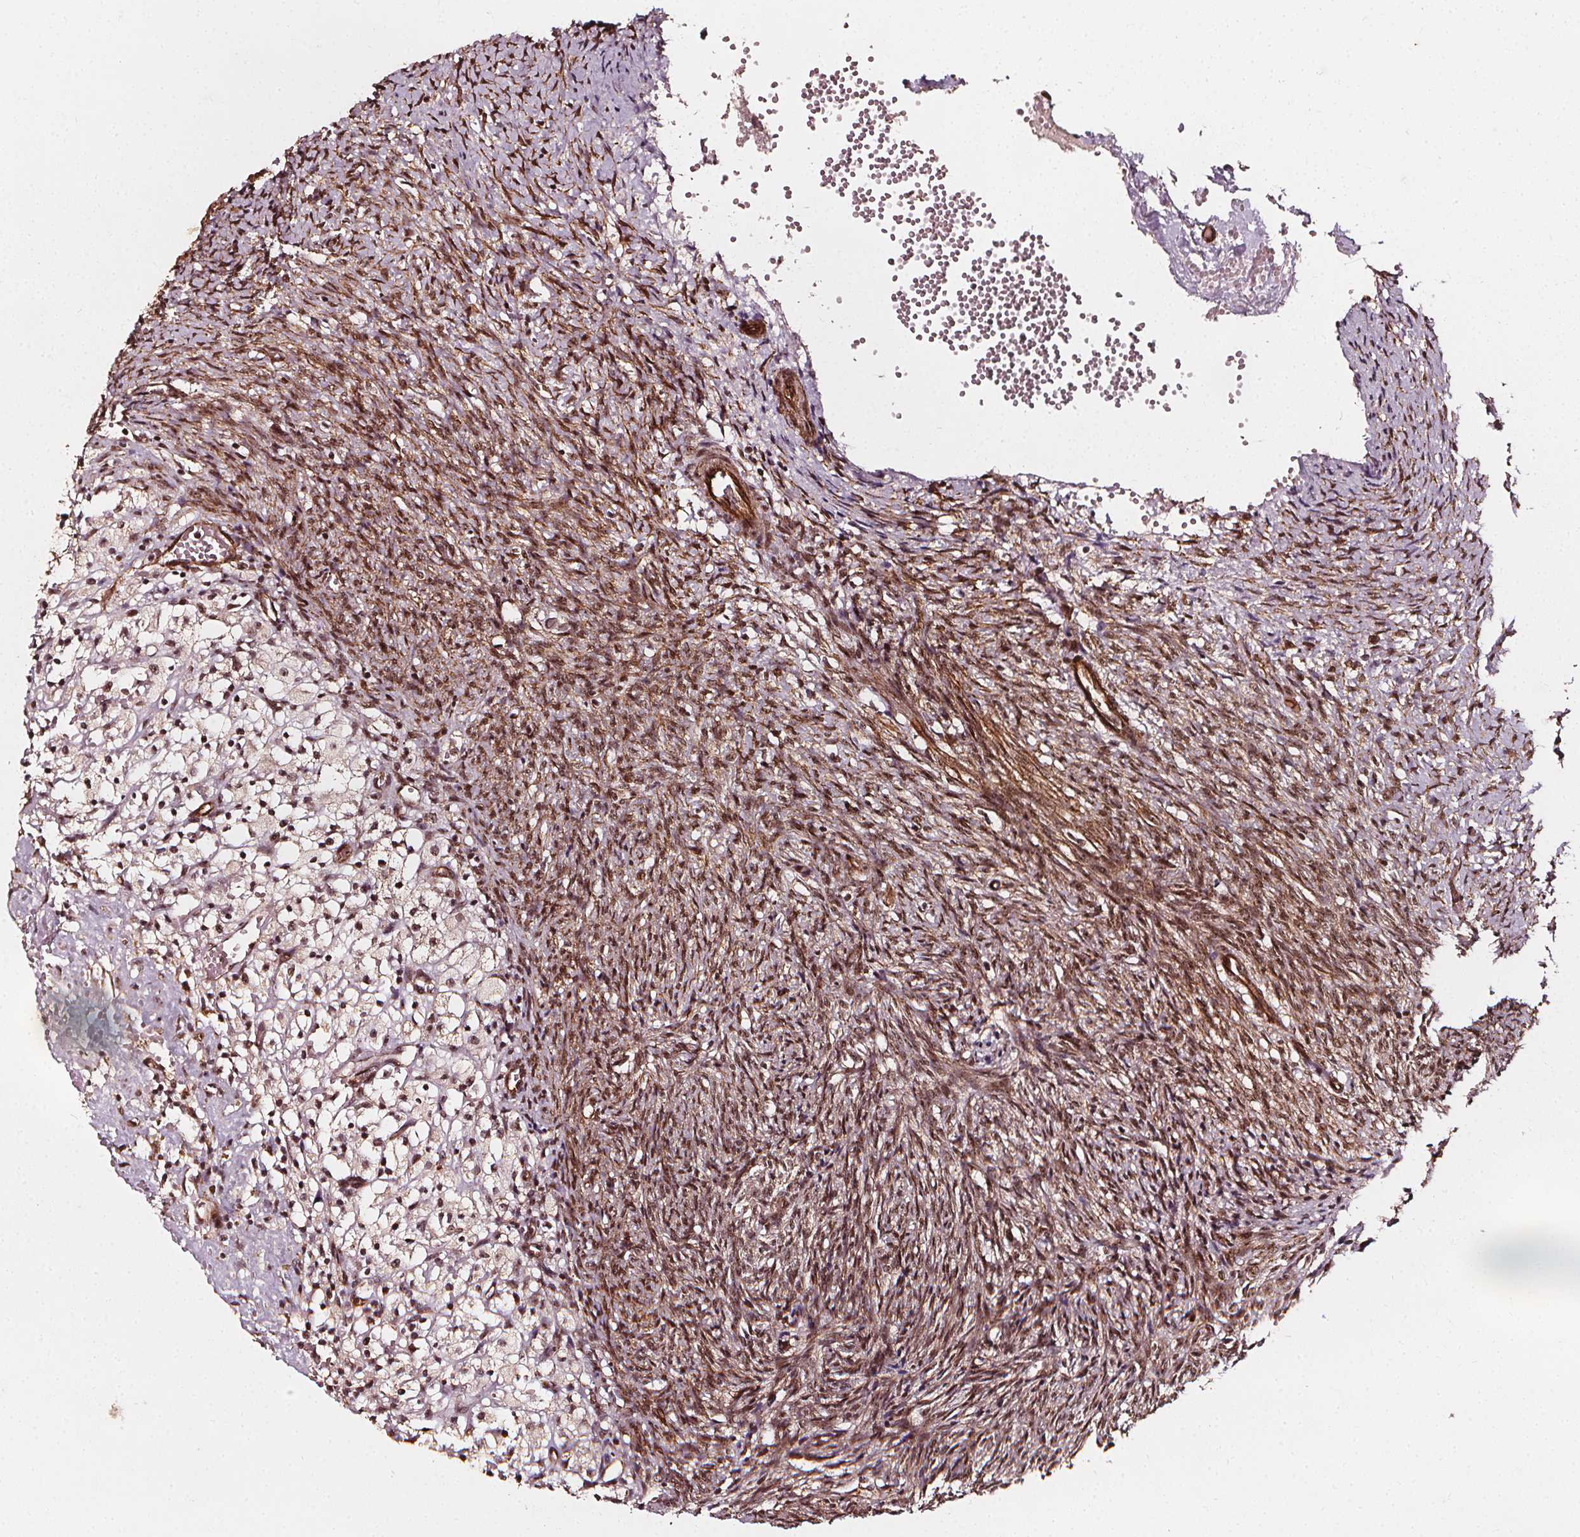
{"staining": {"intensity": "moderate", "quantity": ">75%", "location": "nuclear"}, "tissue": "ovary", "cell_type": "Ovarian stroma cells", "image_type": "normal", "snomed": [{"axis": "morphology", "description": "Normal tissue, NOS"}, {"axis": "topography", "description": "Ovary"}], "caption": "Immunohistochemical staining of unremarkable human ovary reveals moderate nuclear protein positivity in about >75% of ovarian stroma cells. Using DAB (3,3'-diaminobenzidine) (brown) and hematoxylin (blue) stains, captured at high magnification using brightfield microscopy.", "gene": "EXOSC9", "patient": {"sex": "female", "age": 46}}